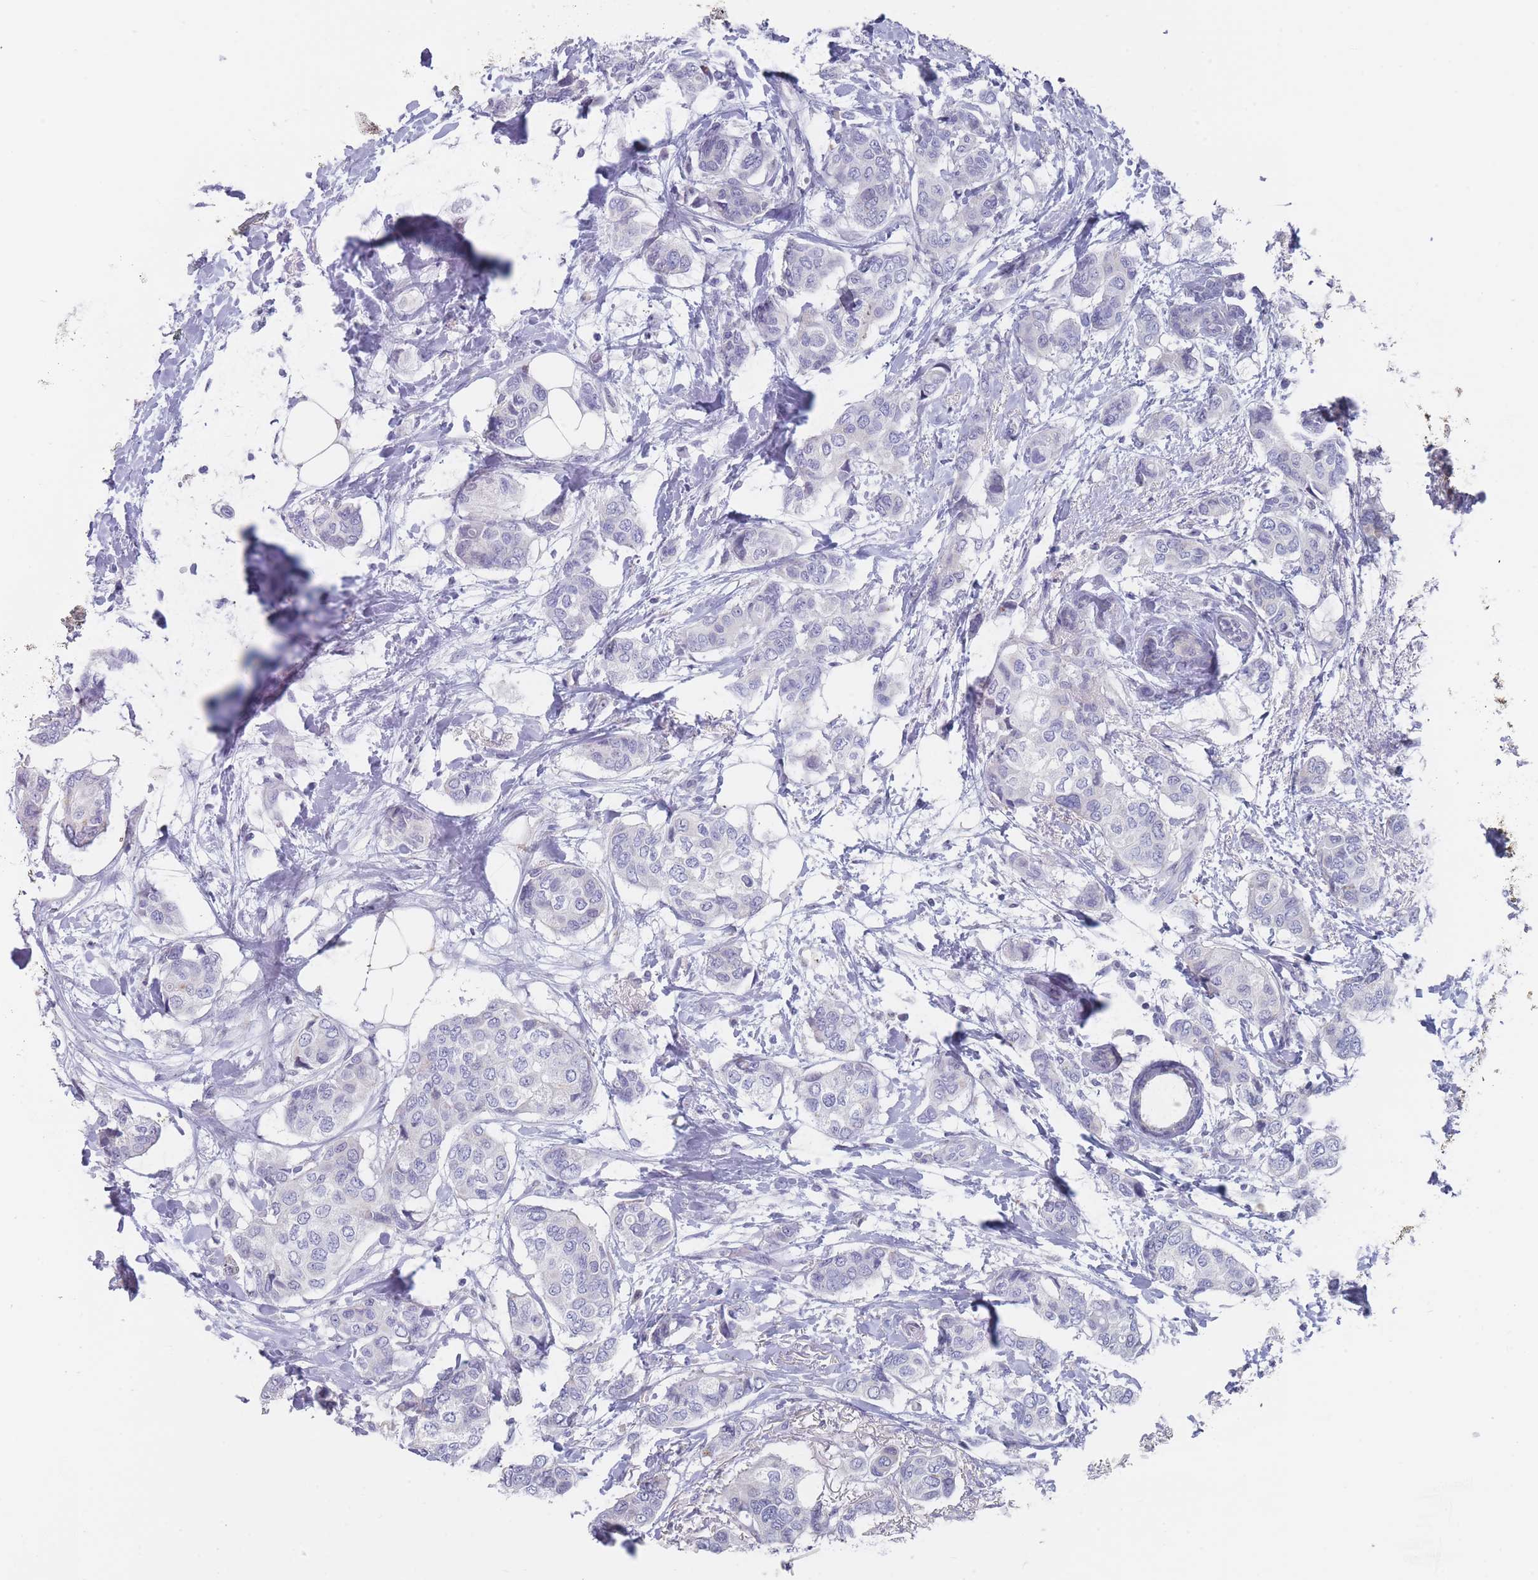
{"staining": {"intensity": "negative", "quantity": "none", "location": "none"}, "tissue": "breast cancer", "cell_type": "Tumor cells", "image_type": "cancer", "snomed": [{"axis": "morphology", "description": "Lobular carcinoma"}, {"axis": "topography", "description": "Breast"}], "caption": "The histopathology image demonstrates no significant expression in tumor cells of breast cancer. Nuclei are stained in blue.", "gene": "CYP51A1", "patient": {"sex": "female", "age": 51}}